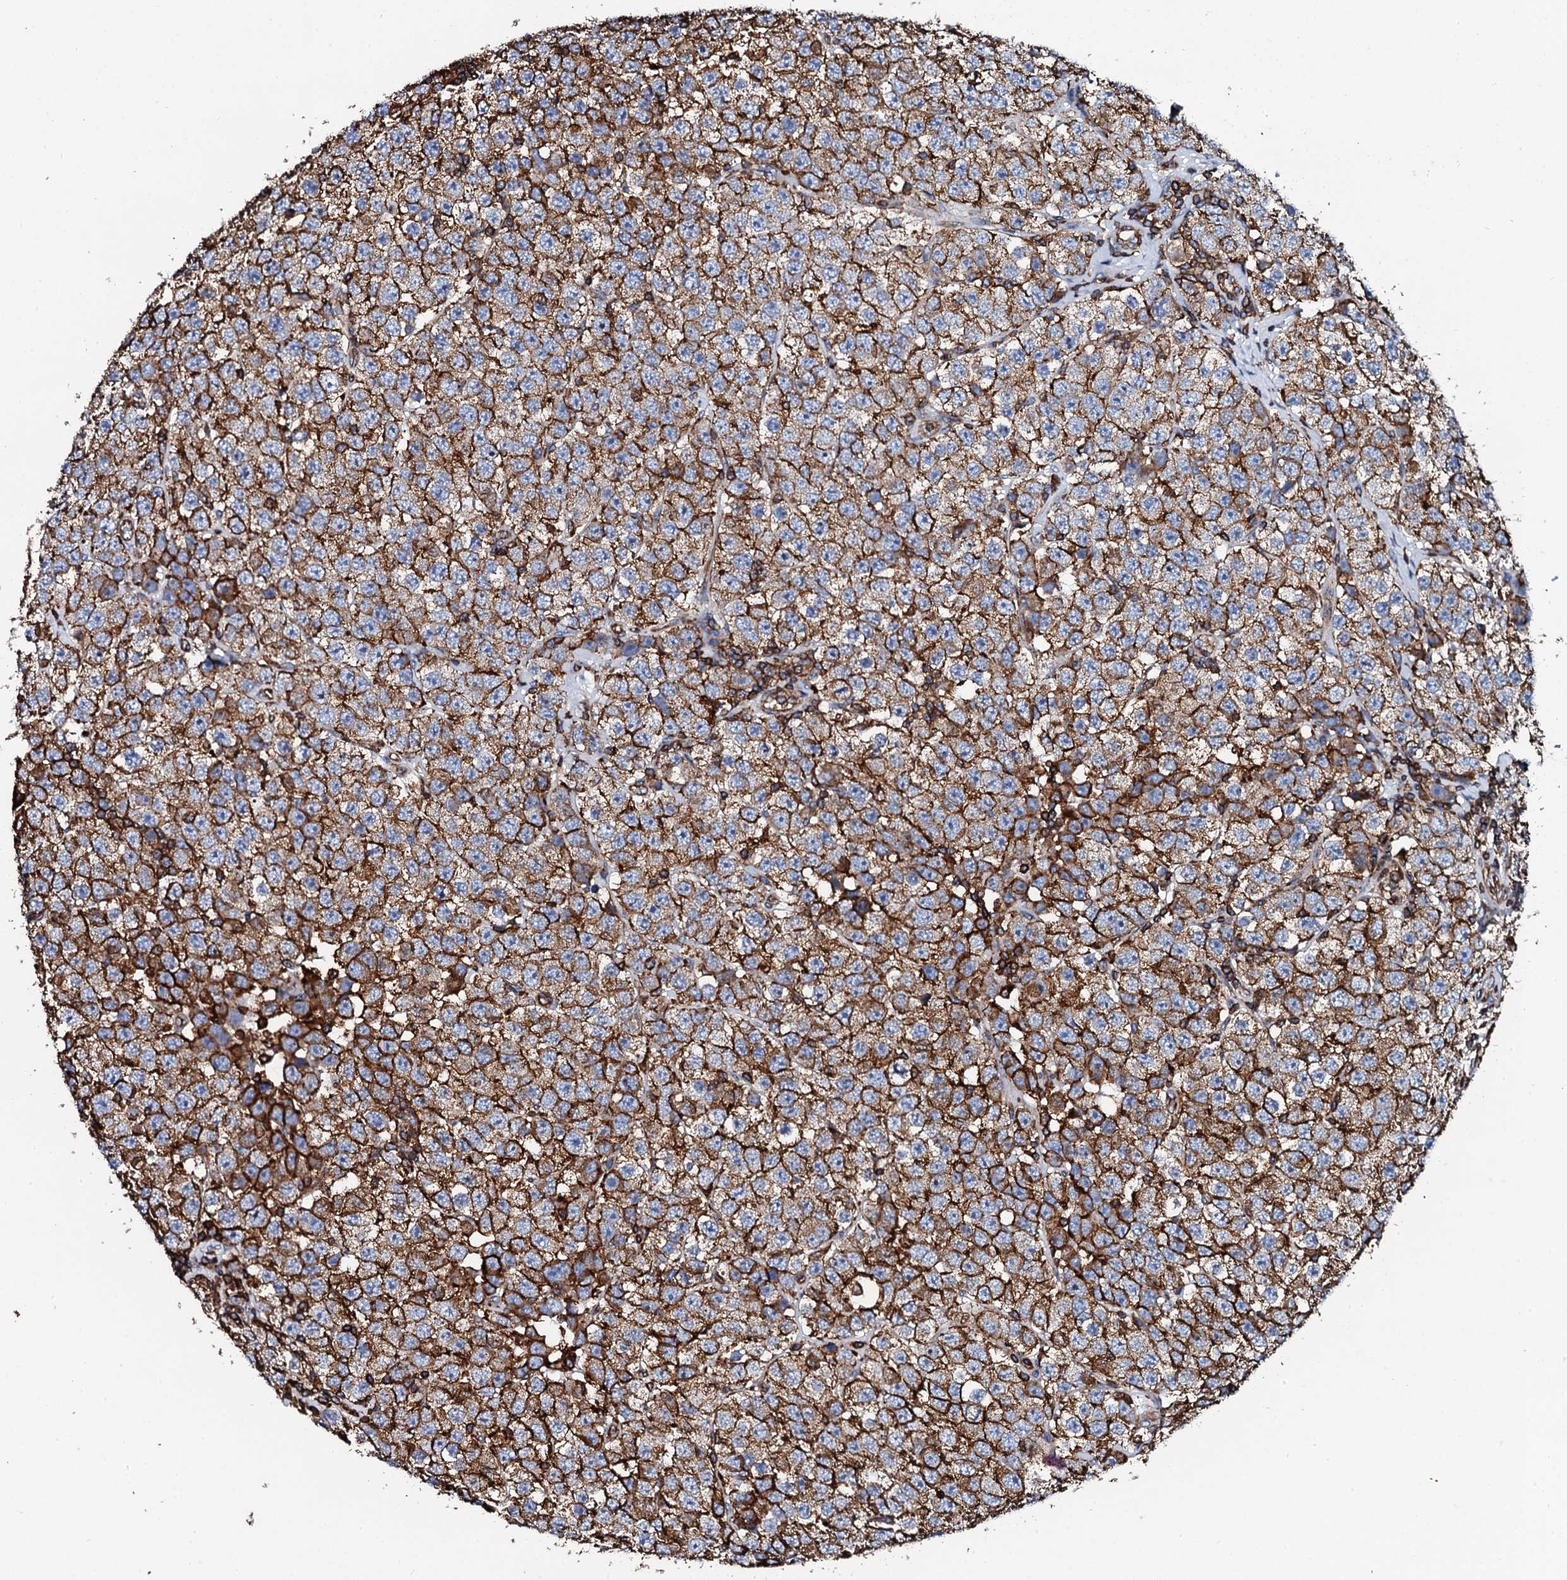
{"staining": {"intensity": "strong", "quantity": ">75%", "location": "cytoplasmic/membranous"}, "tissue": "testis cancer", "cell_type": "Tumor cells", "image_type": "cancer", "snomed": [{"axis": "morphology", "description": "Seminoma, NOS"}, {"axis": "topography", "description": "Testis"}], "caption": "About >75% of tumor cells in seminoma (testis) display strong cytoplasmic/membranous protein expression as visualized by brown immunohistochemical staining.", "gene": "INTS10", "patient": {"sex": "male", "age": 28}}